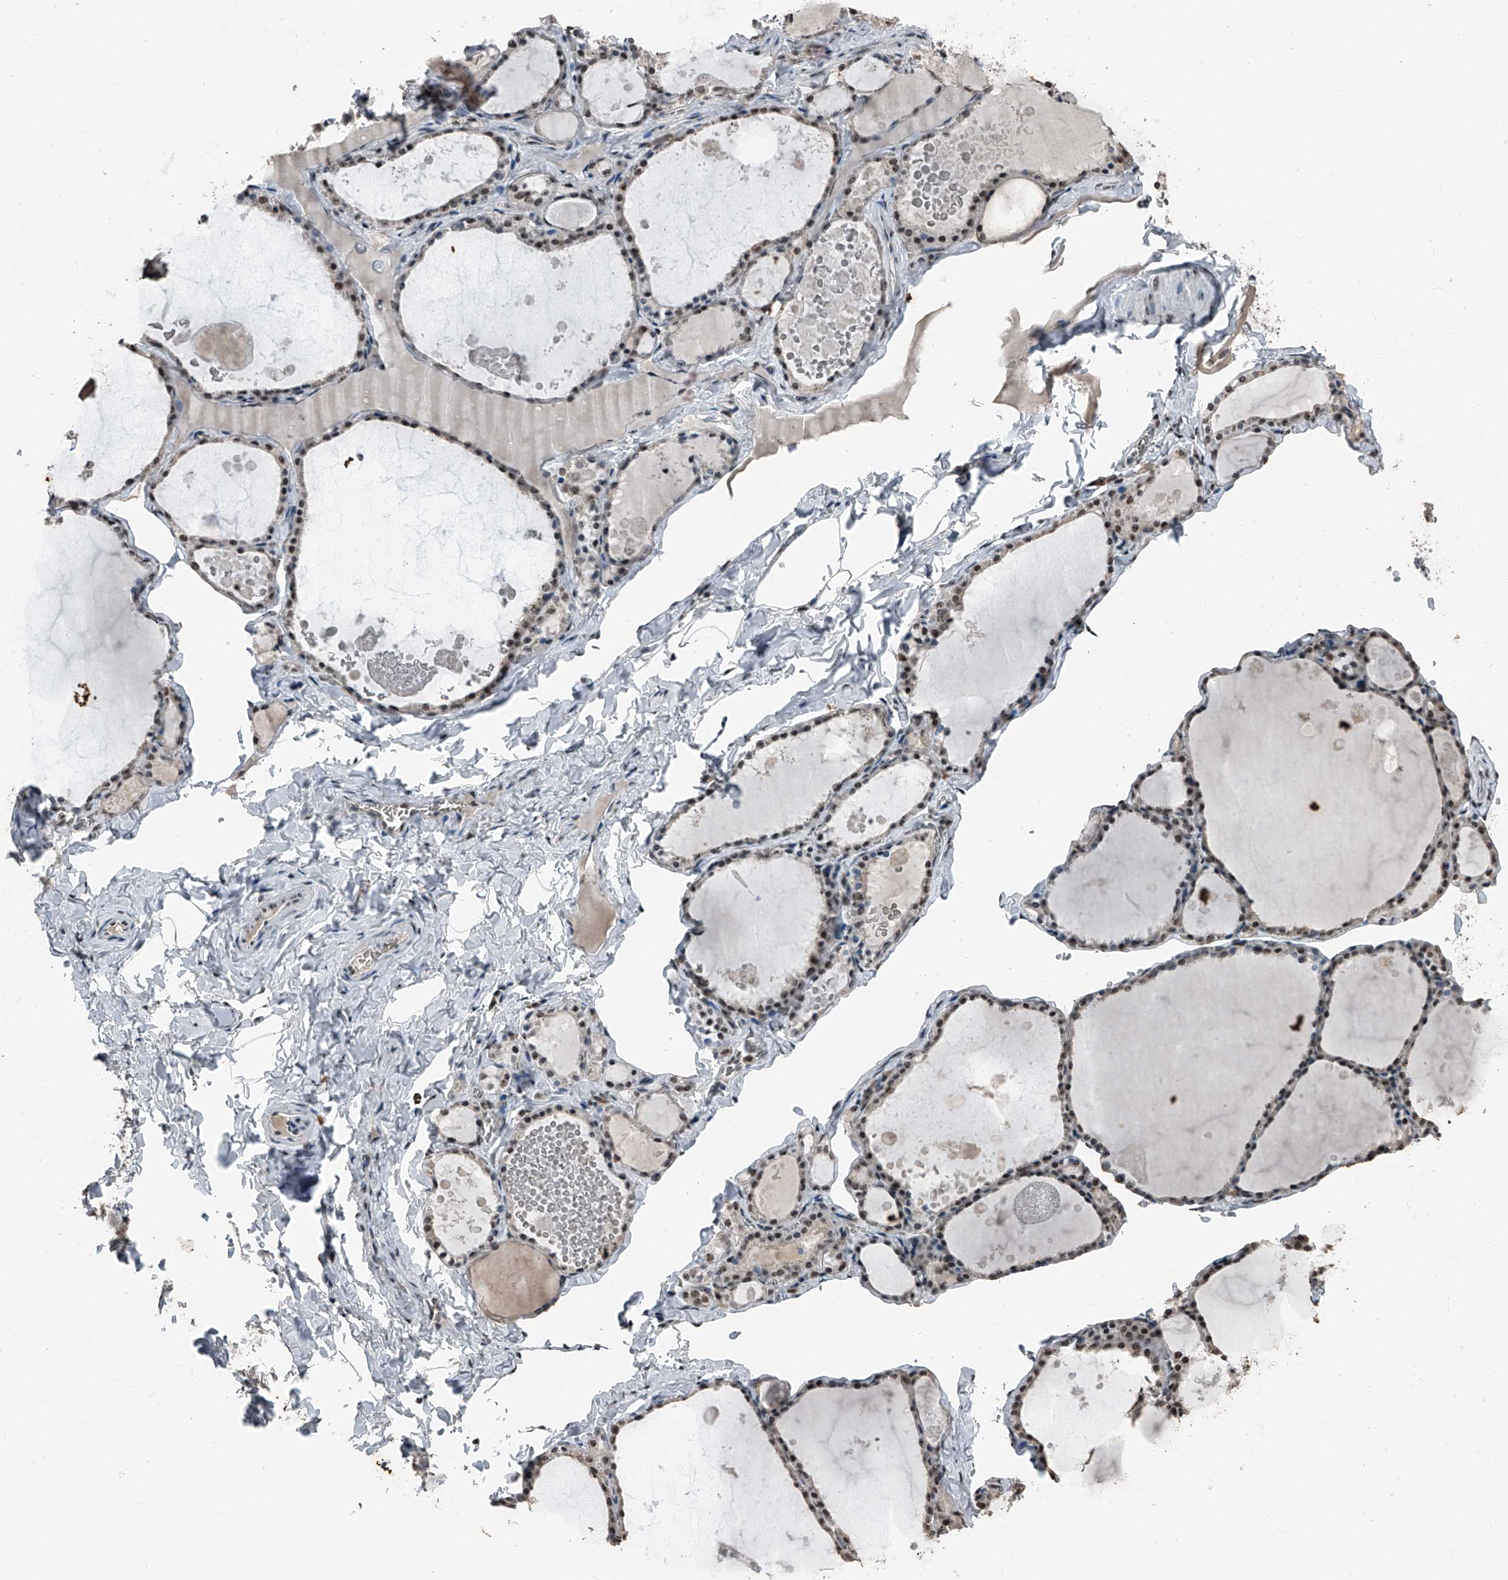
{"staining": {"intensity": "moderate", "quantity": ">75%", "location": "nuclear"}, "tissue": "thyroid gland", "cell_type": "Glandular cells", "image_type": "normal", "snomed": [{"axis": "morphology", "description": "Normal tissue, NOS"}, {"axis": "topography", "description": "Thyroid gland"}], "caption": "IHC (DAB (3,3'-diaminobenzidine)) staining of normal human thyroid gland demonstrates moderate nuclear protein staining in approximately >75% of glandular cells. Nuclei are stained in blue.", "gene": "TCOF1", "patient": {"sex": "male", "age": 56}}